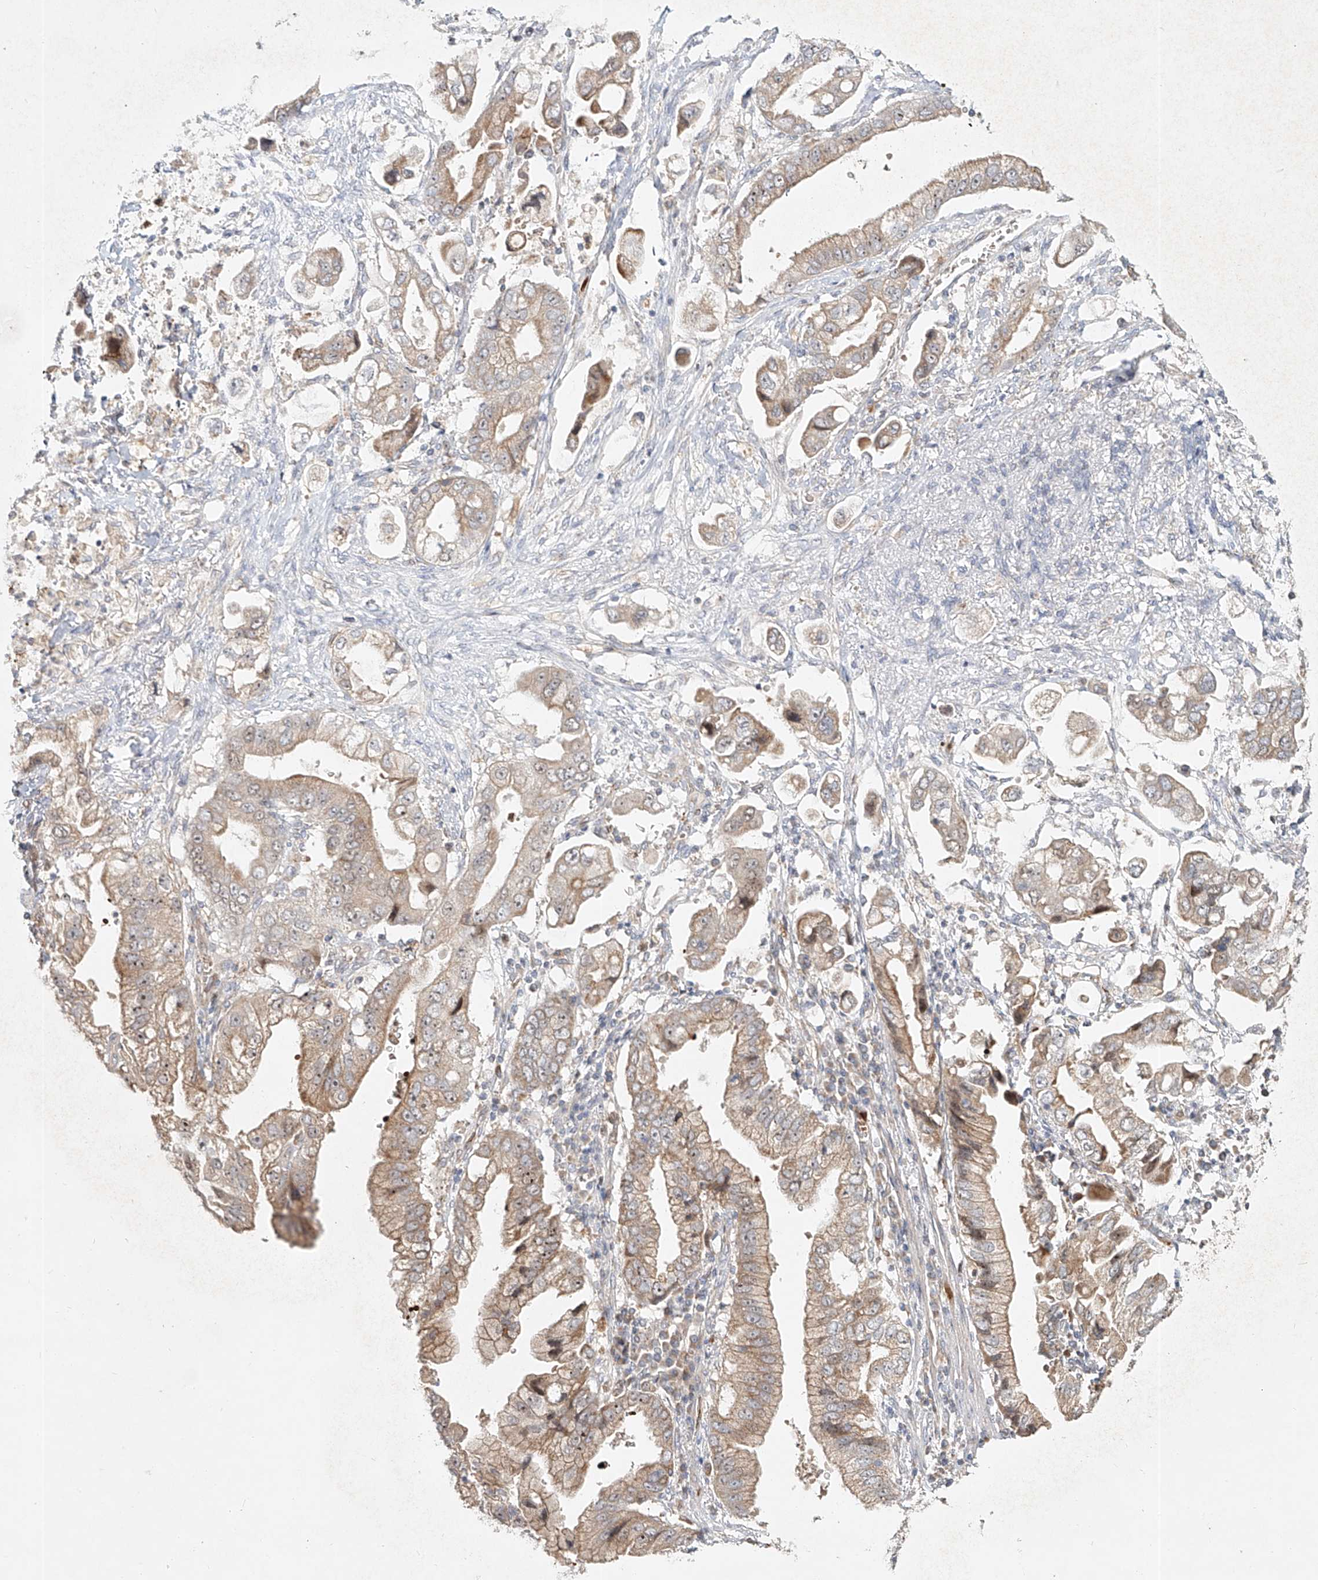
{"staining": {"intensity": "moderate", "quantity": ">75%", "location": "cytoplasmic/membranous,nuclear"}, "tissue": "stomach cancer", "cell_type": "Tumor cells", "image_type": "cancer", "snomed": [{"axis": "morphology", "description": "Adenocarcinoma, NOS"}, {"axis": "topography", "description": "Stomach"}], "caption": "Immunohistochemistry (DAB) staining of human stomach cancer (adenocarcinoma) demonstrates moderate cytoplasmic/membranous and nuclear protein positivity in about >75% of tumor cells.", "gene": "FGD2", "patient": {"sex": "male", "age": 62}}